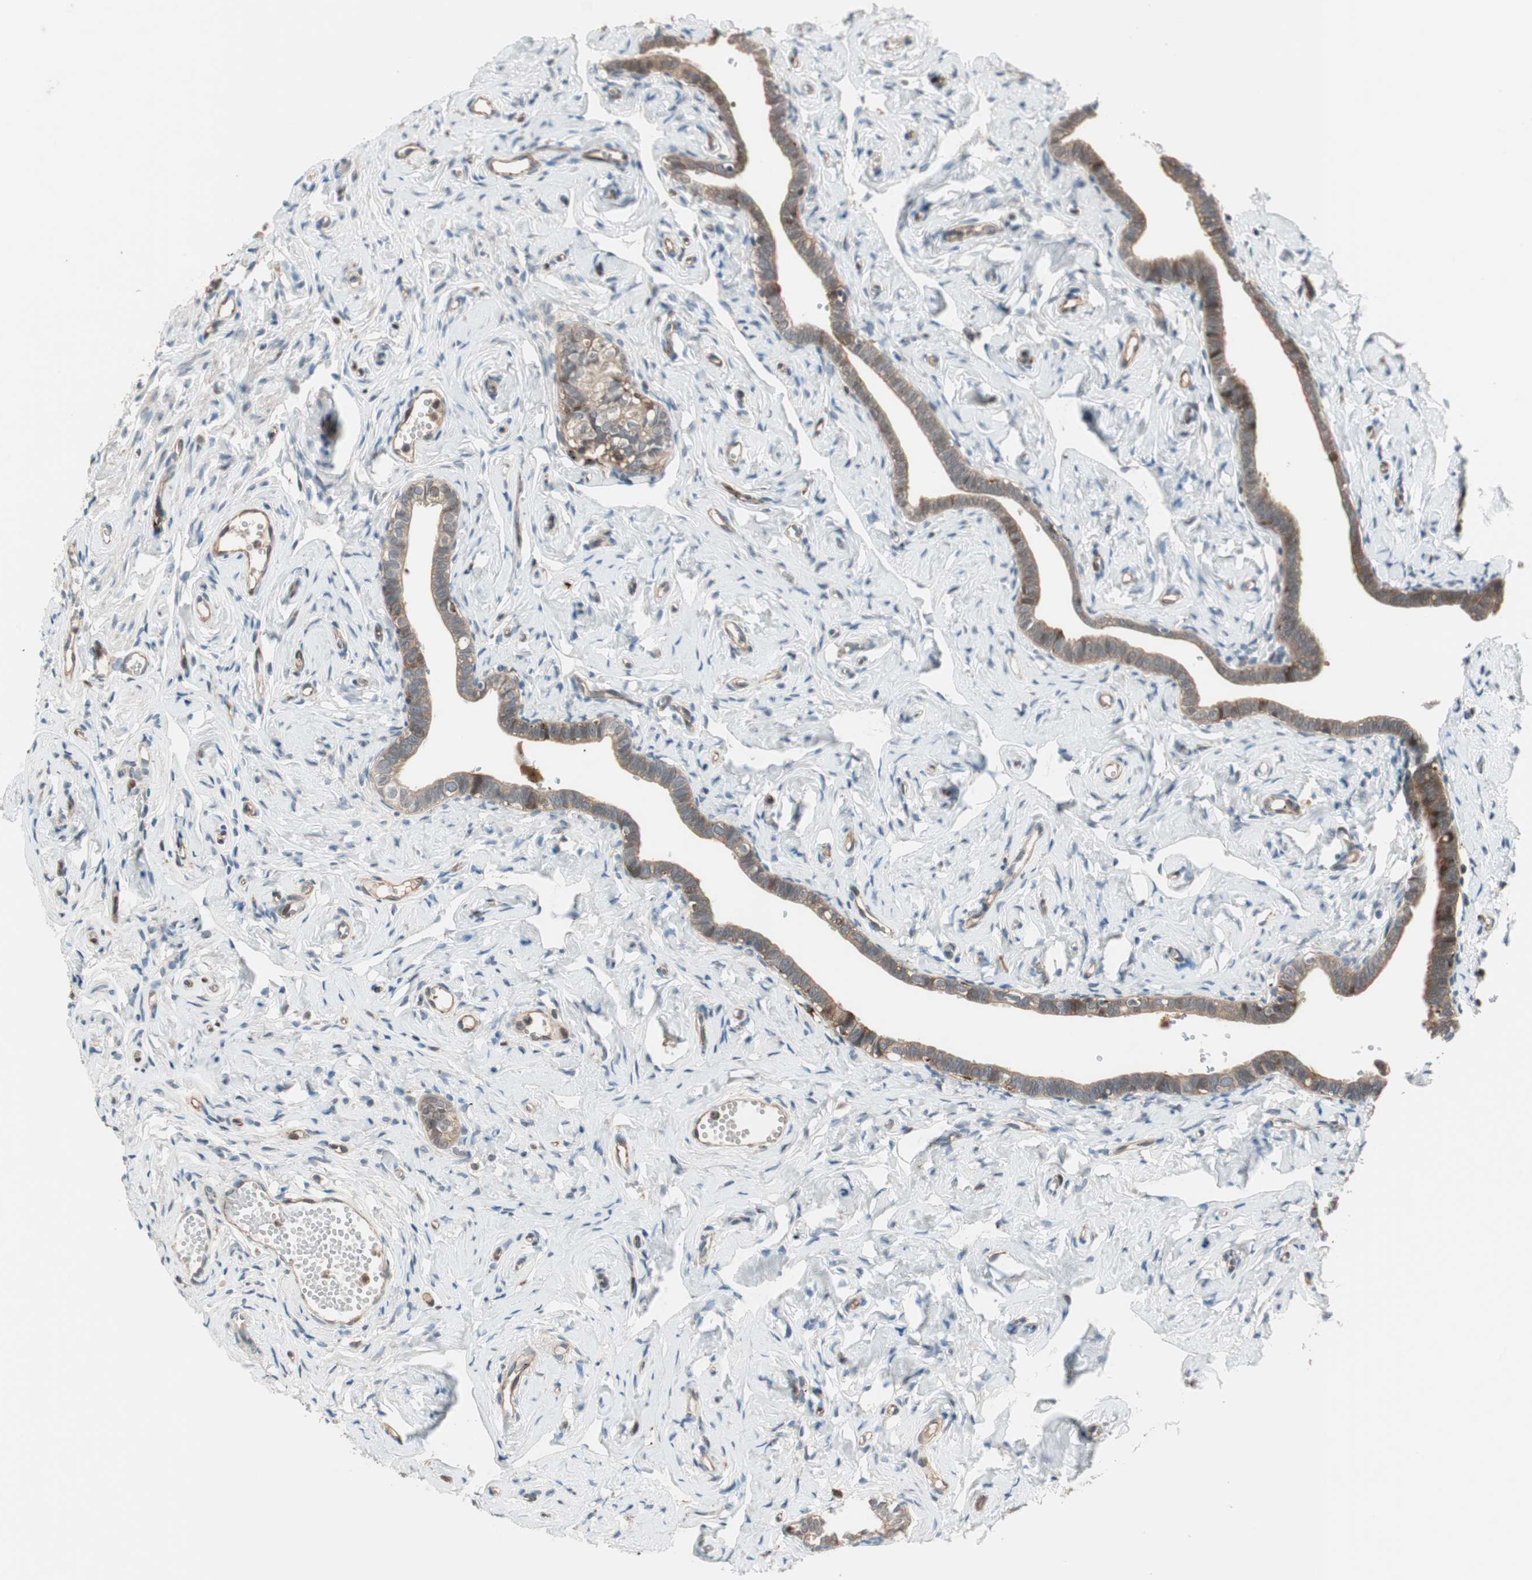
{"staining": {"intensity": "moderate", "quantity": "25%-75%", "location": "cytoplasmic/membranous,nuclear"}, "tissue": "fallopian tube", "cell_type": "Glandular cells", "image_type": "normal", "snomed": [{"axis": "morphology", "description": "Normal tissue, NOS"}, {"axis": "topography", "description": "Fallopian tube"}], "caption": "A micrograph of fallopian tube stained for a protein exhibits moderate cytoplasmic/membranous,nuclear brown staining in glandular cells. Using DAB (brown) and hematoxylin (blue) stains, captured at high magnification using brightfield microscopy.", "gene": "P3R3URF", "patient": {"sex": "female", "age": 71}}